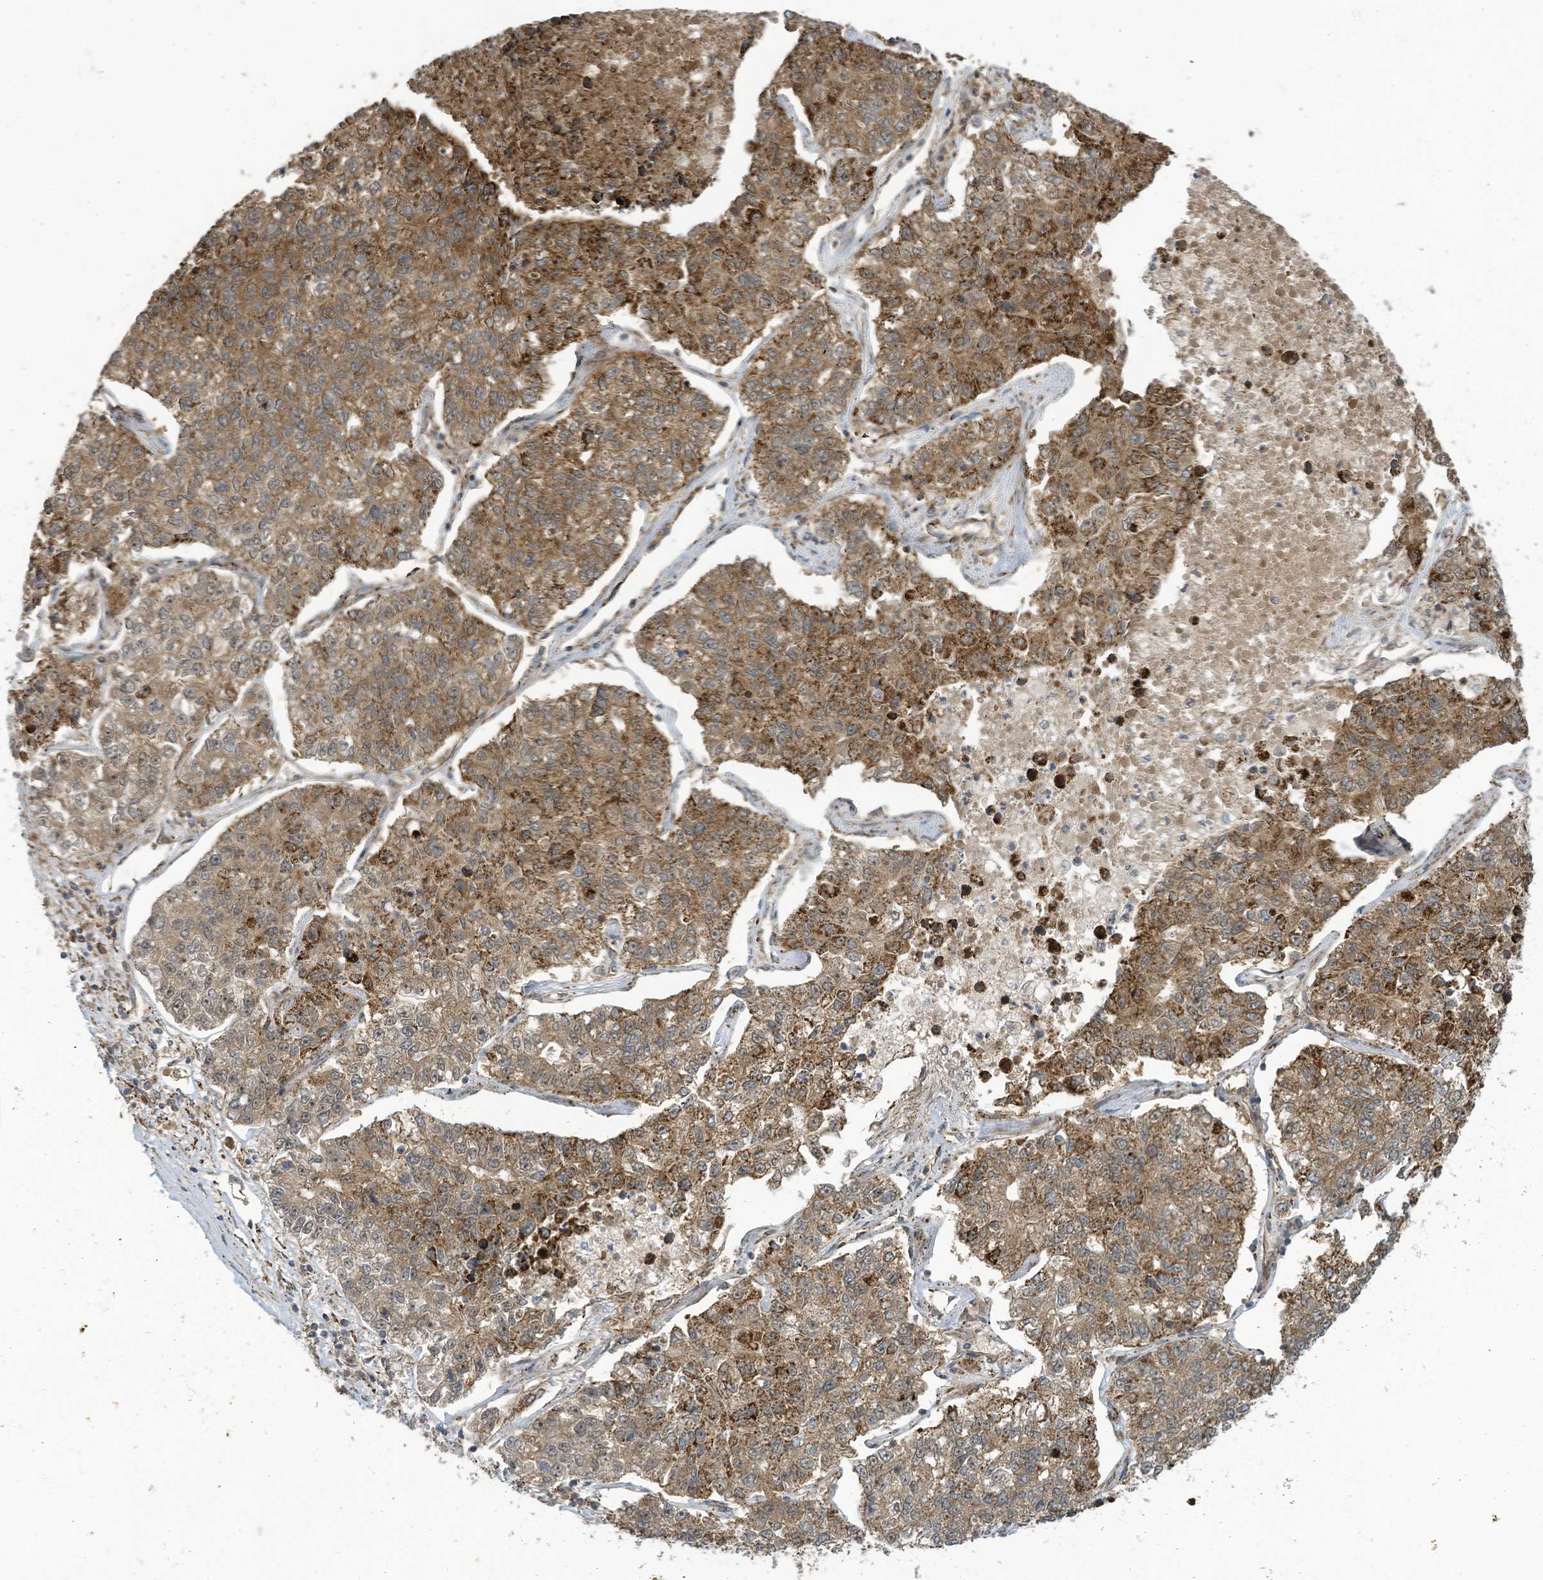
{"staining": {"intensity": "moderate", "quantity": ">75%", "location": "cytoplasmic/membranous"}, "tissue": "lung cancer", "cell_type": "Tumor cells", "image_type": "cancer", "snomed": [{"axis": "morphology", "description": "Adenocarcinoma, NOS"}, {"axis": "topography", "description": "Lung"}], "caption": "Human lung cancer (adenocarcinoma) stained with a protein marker shows moderate staining in tumor cells.", "gene": "COX10", "patient": {"sex": "male", "age": 49}}